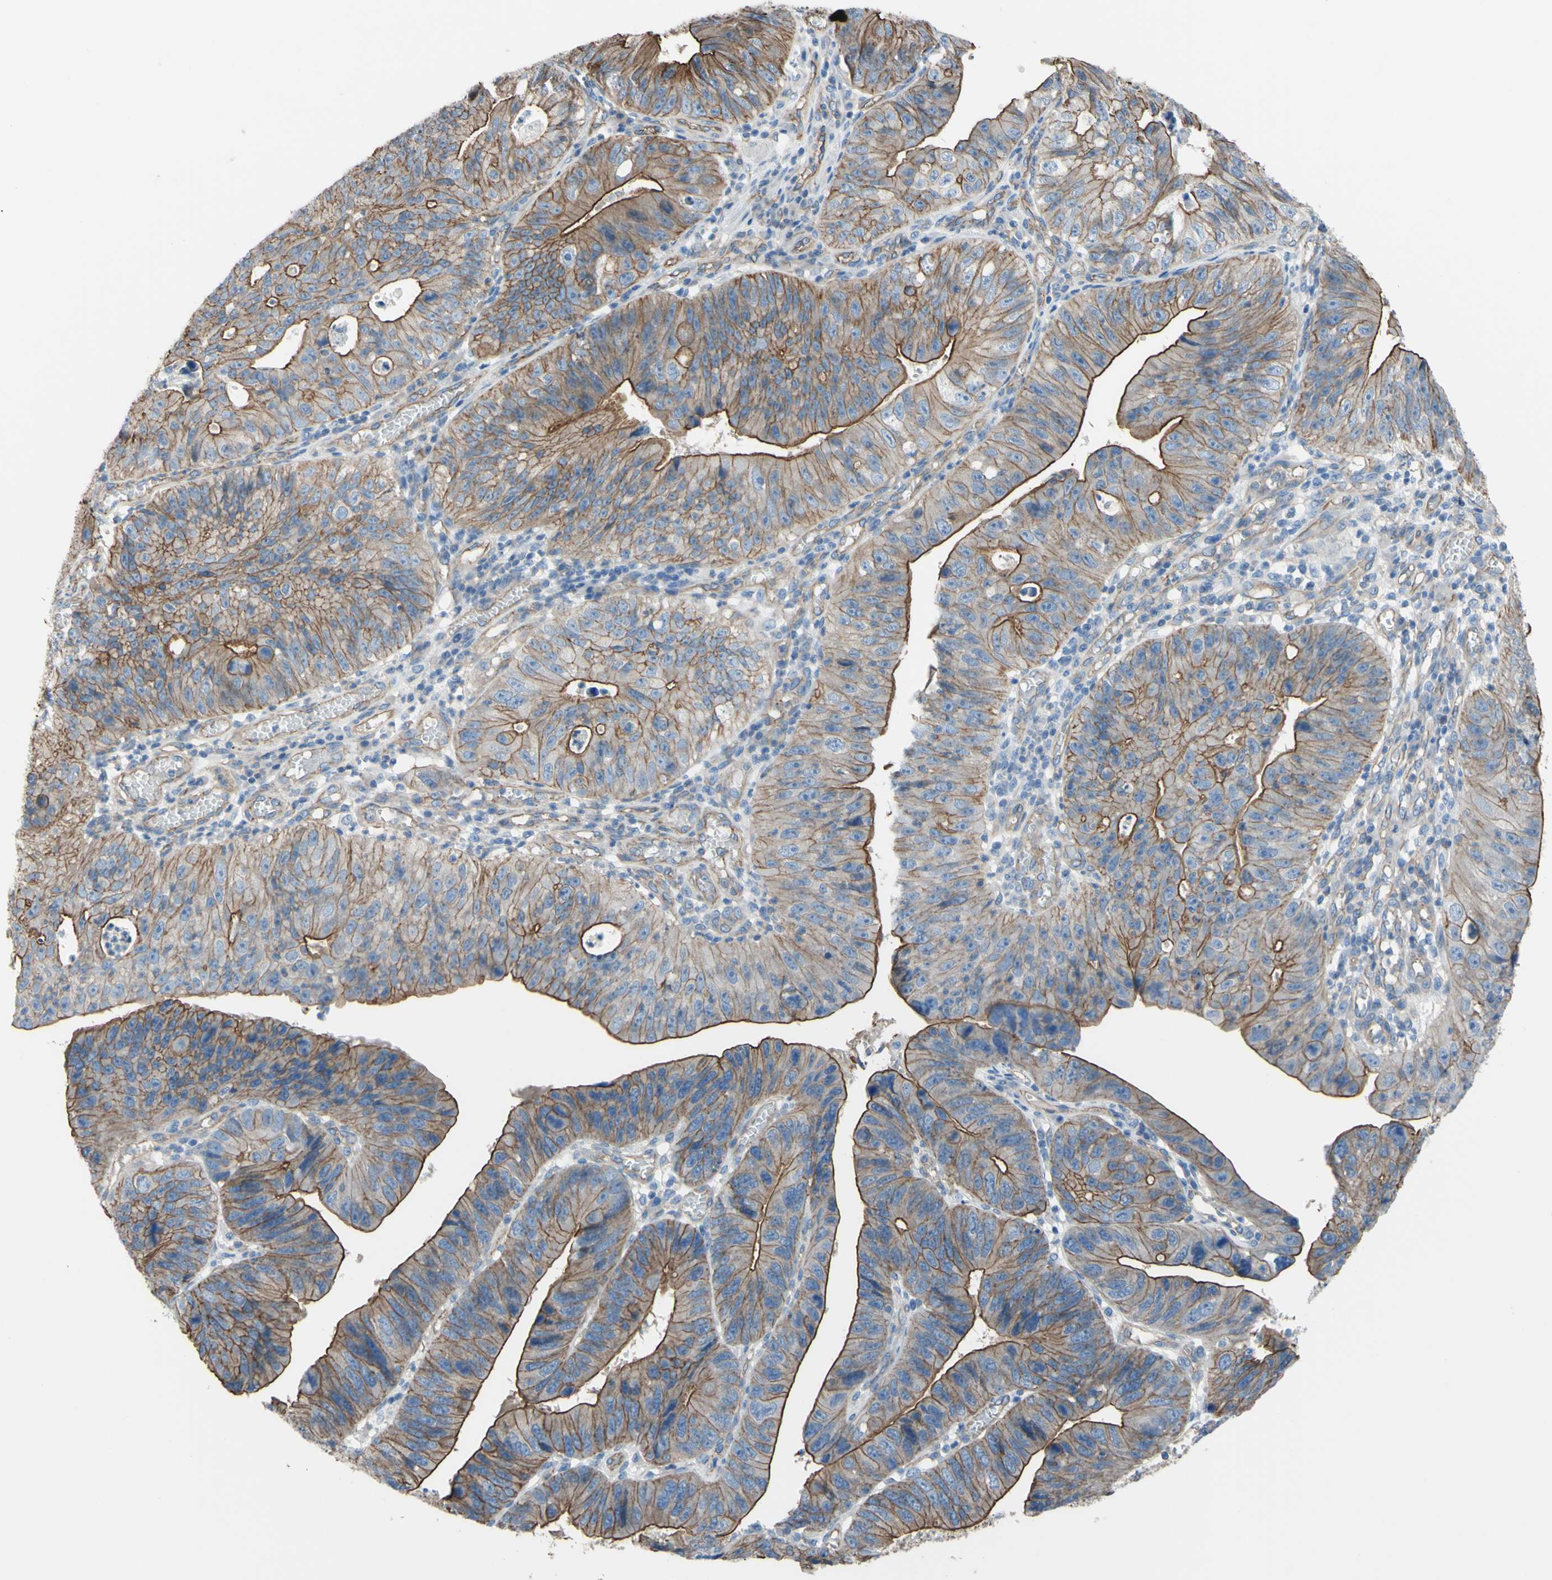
{"staining": {"intensity": "strong", "quantity": ">75%", "location": "cytoplasmic/membranous"}, "tissue": "stomach cancer", "cell_type": "Tumor cells", "image_type": "cancer", "snomed": [{"axis": "morphology", "description": "Adenocarcinoma, NOS"}, {"axis": "topography", "description": "Stomach"}], "caption": "High-power microscopy captured an IHC micrograph of stomach adenocarcinoma, revealing strong cytoplasmic/membranous positivity in about >75% of tumor cells.", "gene": "TPBG", "patient": {"sex": "male", "age": 59}}